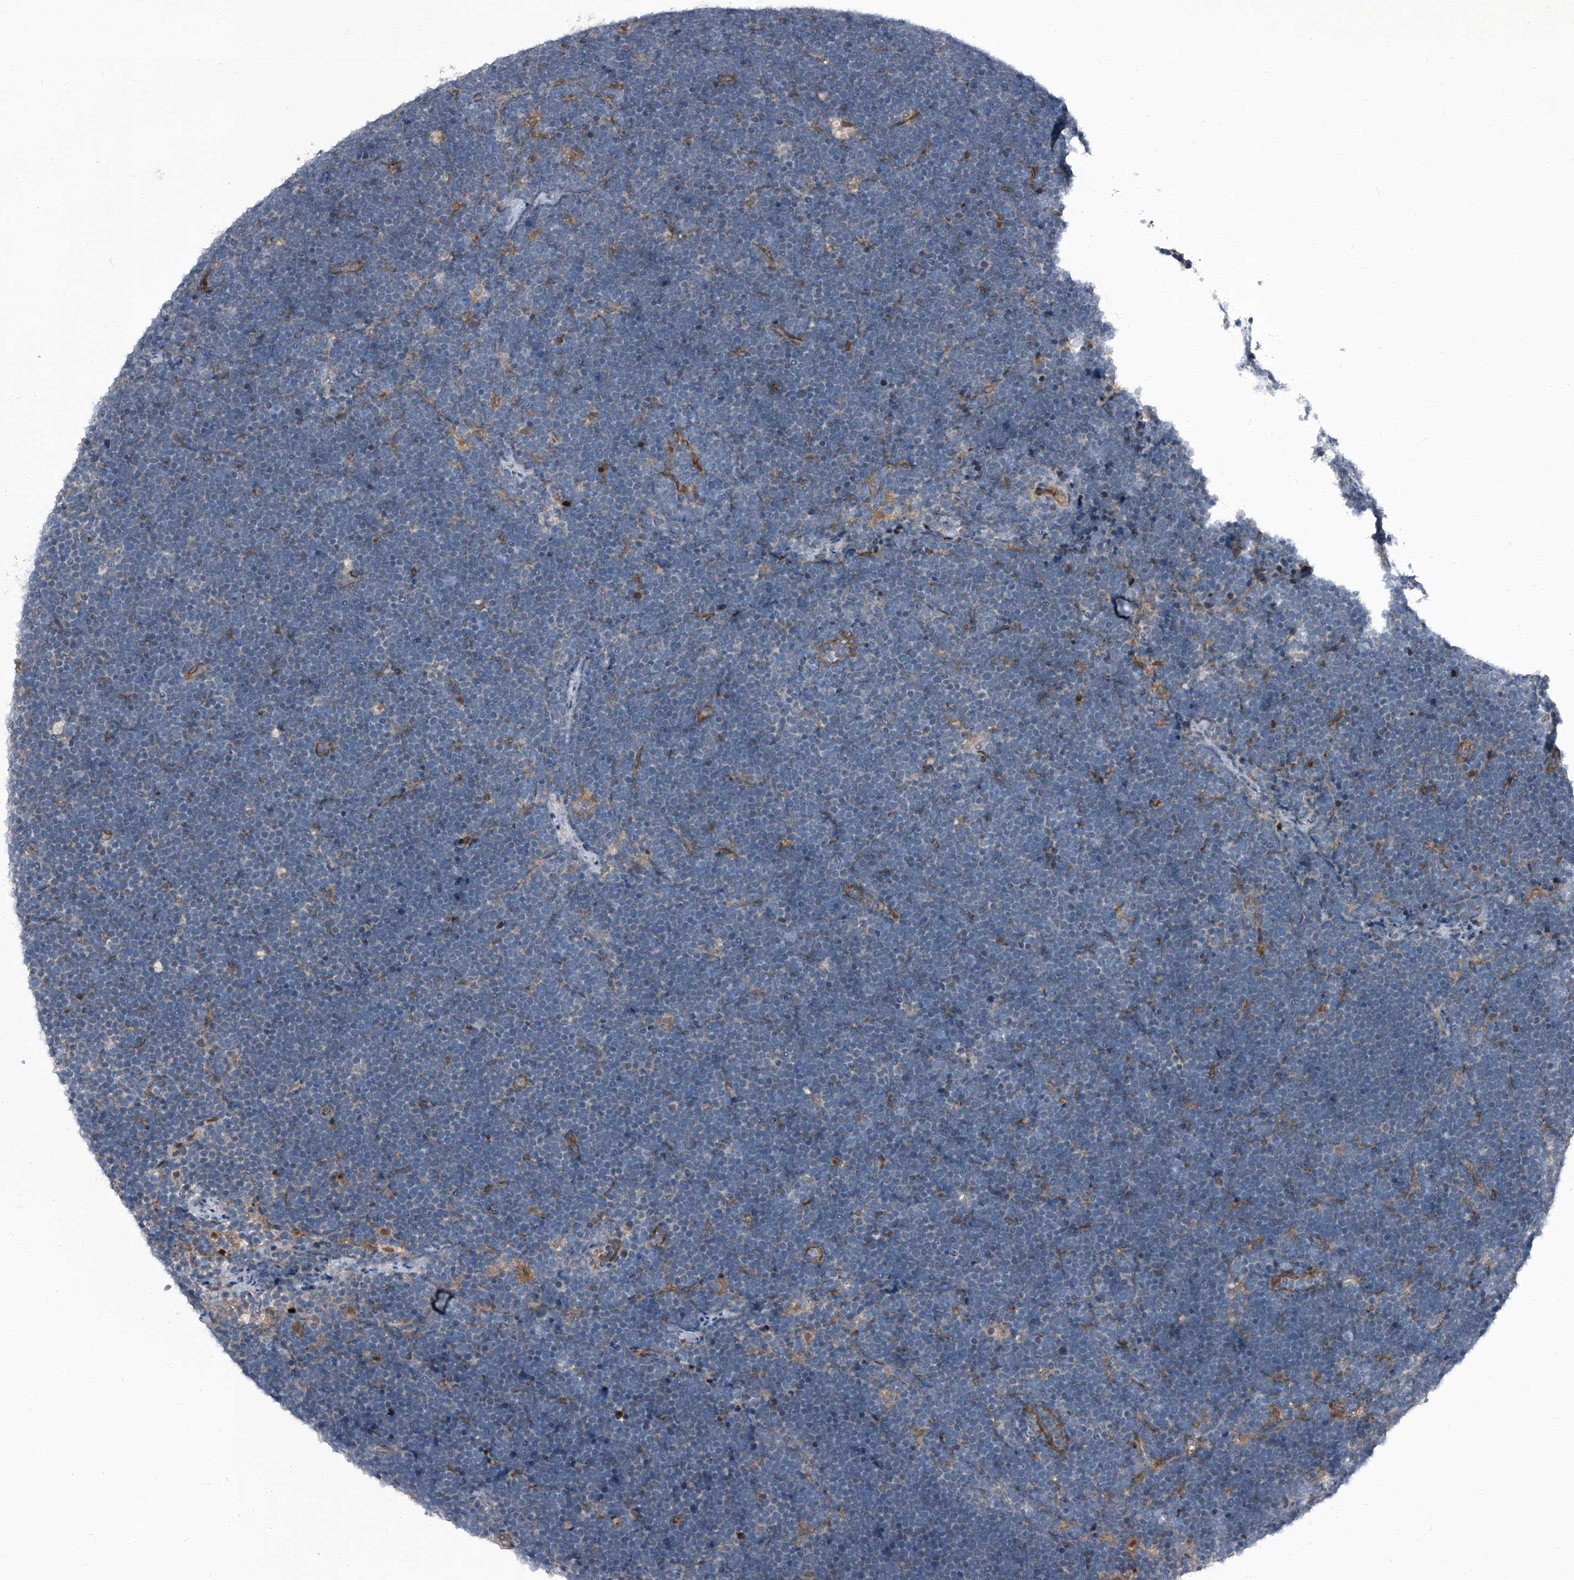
{"staining": {"intensity": "negative", "quantity": "none", "location": "none"}, "tissue": "lymphoma", "cell_type": "Tumor cells", "image_type": "cancer", "snomed": [{"axis": "morphology", "description": "Malignant lymphoma, non-Hodgkin's type, High grade"}, {"axis": "topography", "description": "Lymph node"}], "caption": "A micrograph of human lymphoma is negative for staining in tumor cells.", "gene": "ELK4", "patient": {"sex": "male", "age": 13}}